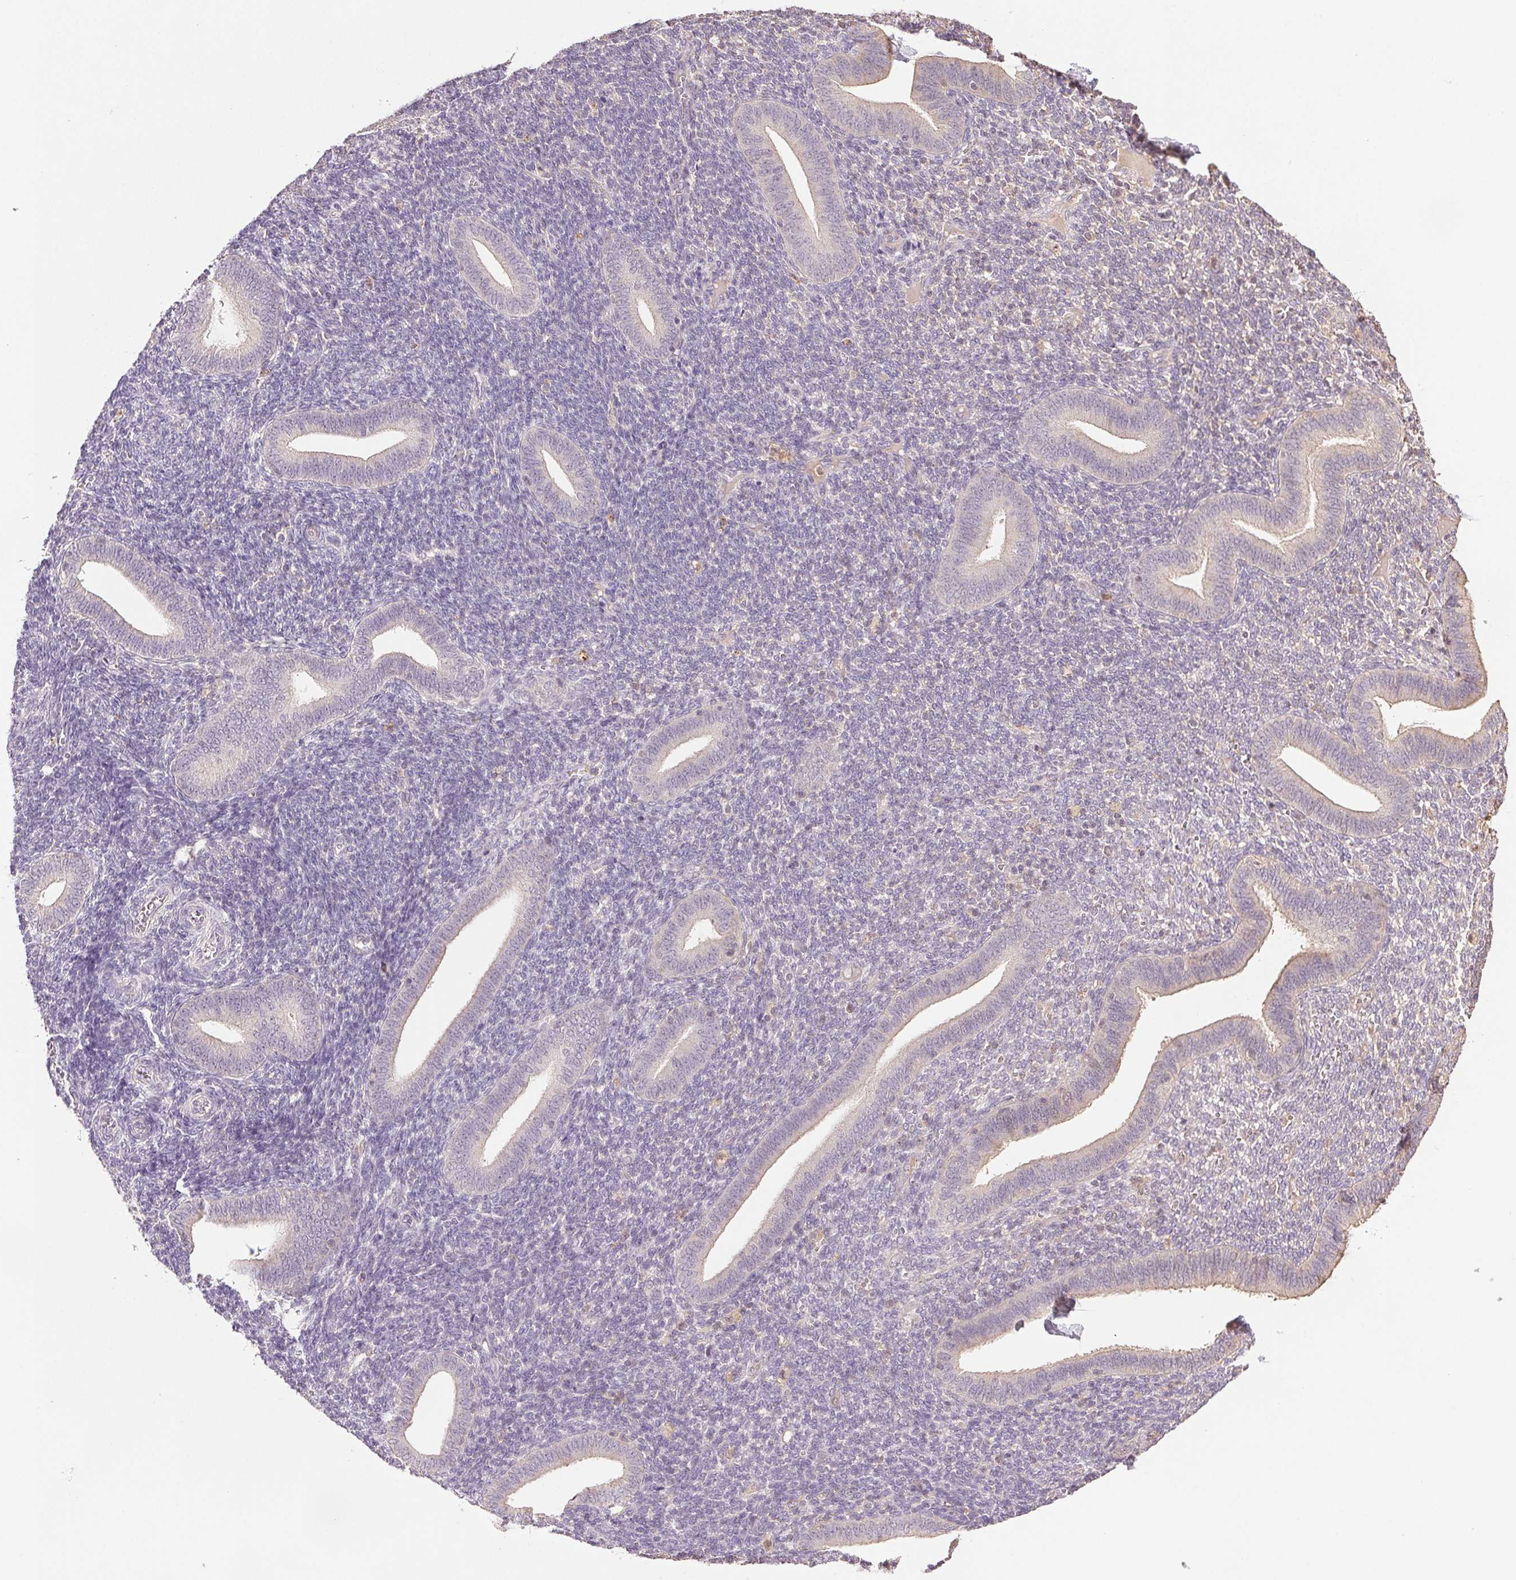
{"staining": {"intensity": "negative", "quantity": "none", "location": "none"}, "tissue": "endometrium", "cell_type": "Cells in endometrial stroma", "image_type": "normal", "snomed": [{"axis": "morphology", "description": "Normal tissue, NOS"}, {"axis": "topography", "description": "Endometrium"}], "caption": "Endometrium stained for a protein using IHC shows no staining cells in endometrial stroma.", "gene": "TMEM253", "patient": {"sex": "female", "age": 25}}